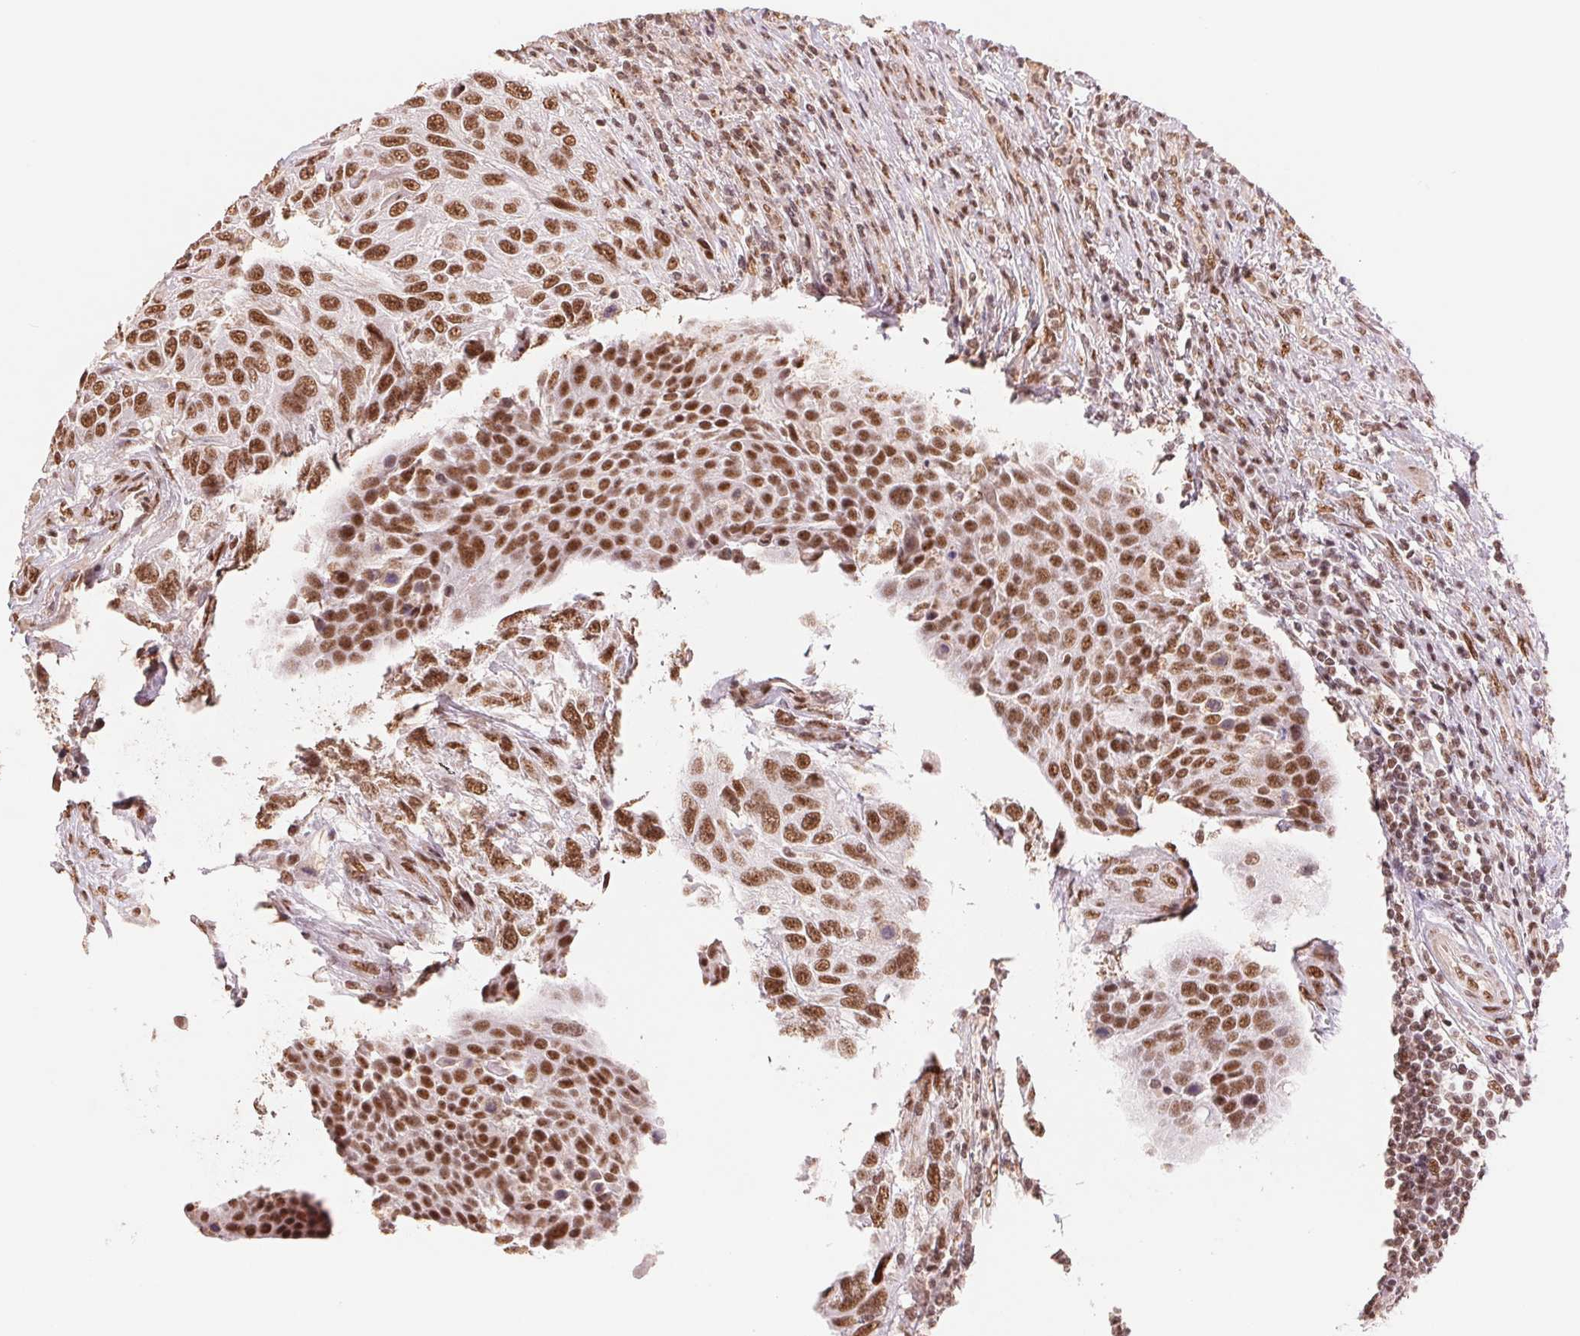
{"staining": {"intensity": "strong", "quantity": ">75%", "location": "nuclear"}, "tissue": "urothelial cancer", "cell_type": "Tumor cells", "image_type": "cancer", "snomed": [{"axis": "morphology", "description": "Urothelial carcinoma, High grade"}, {"axis": "topography", "description": "Urinary bladder"}], "caption": "Brown immunohistochemical staining in urothelial cancer reveals strong nuclear positivity in approximately >75% of tumor cells.", "gene": "SREK1", "patient": {"sex": "female", "age": 70}}